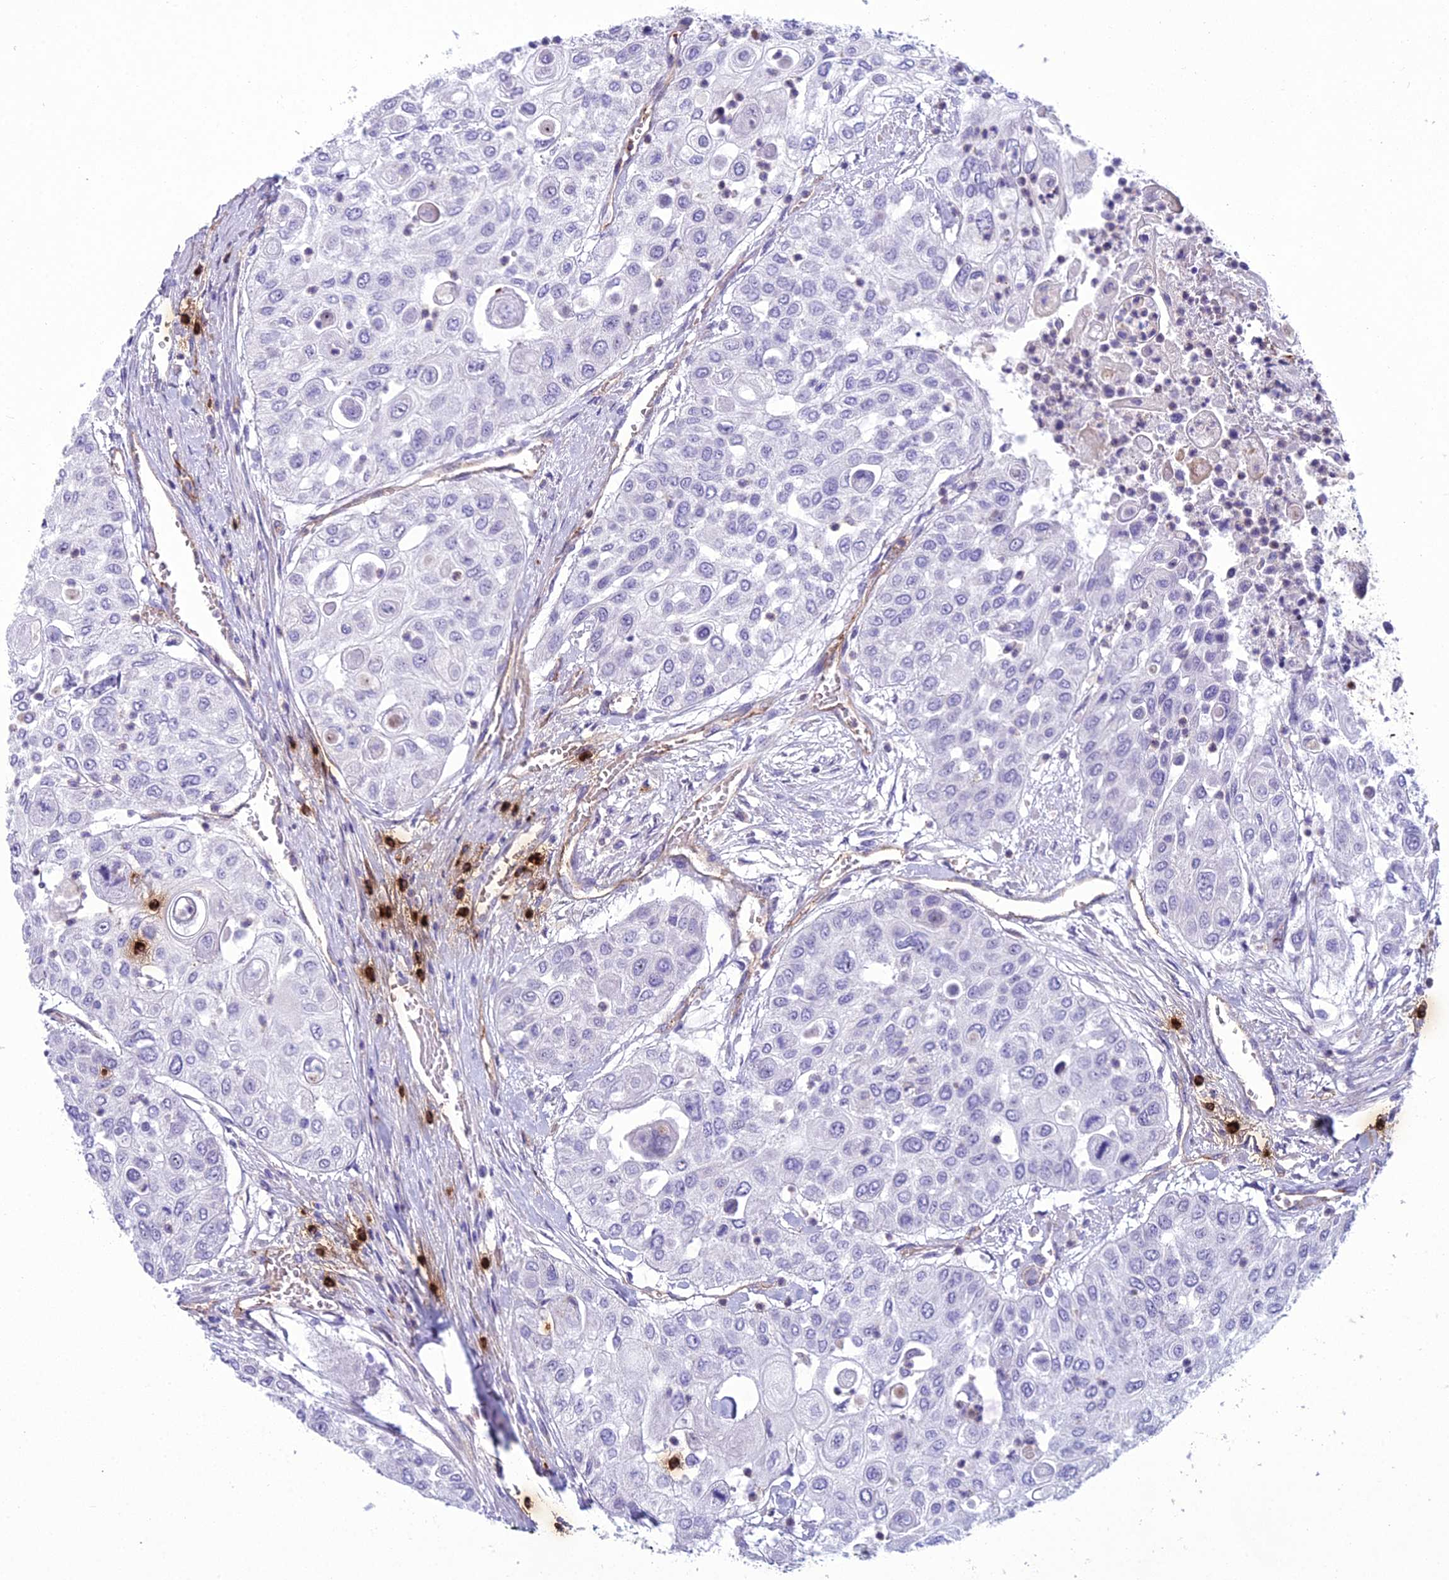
{"staining": {"intensity": "negative", "quantity": "none", "location": "none"}, "tissue": "urothelial cancer", "cell_type": "Tumor cells", "image_type": "cancer", "snomed": [{"axis": "morphology", "description": "Urothelial carcinoma, High grade"}, {"axis": "topography", "description": "Urinary bladder"}], "caption": "Tumor cells show no significant positivity in urothelial cancer.", "gene": "BBS7", "patient": {"sex": "female", "age": 79}}